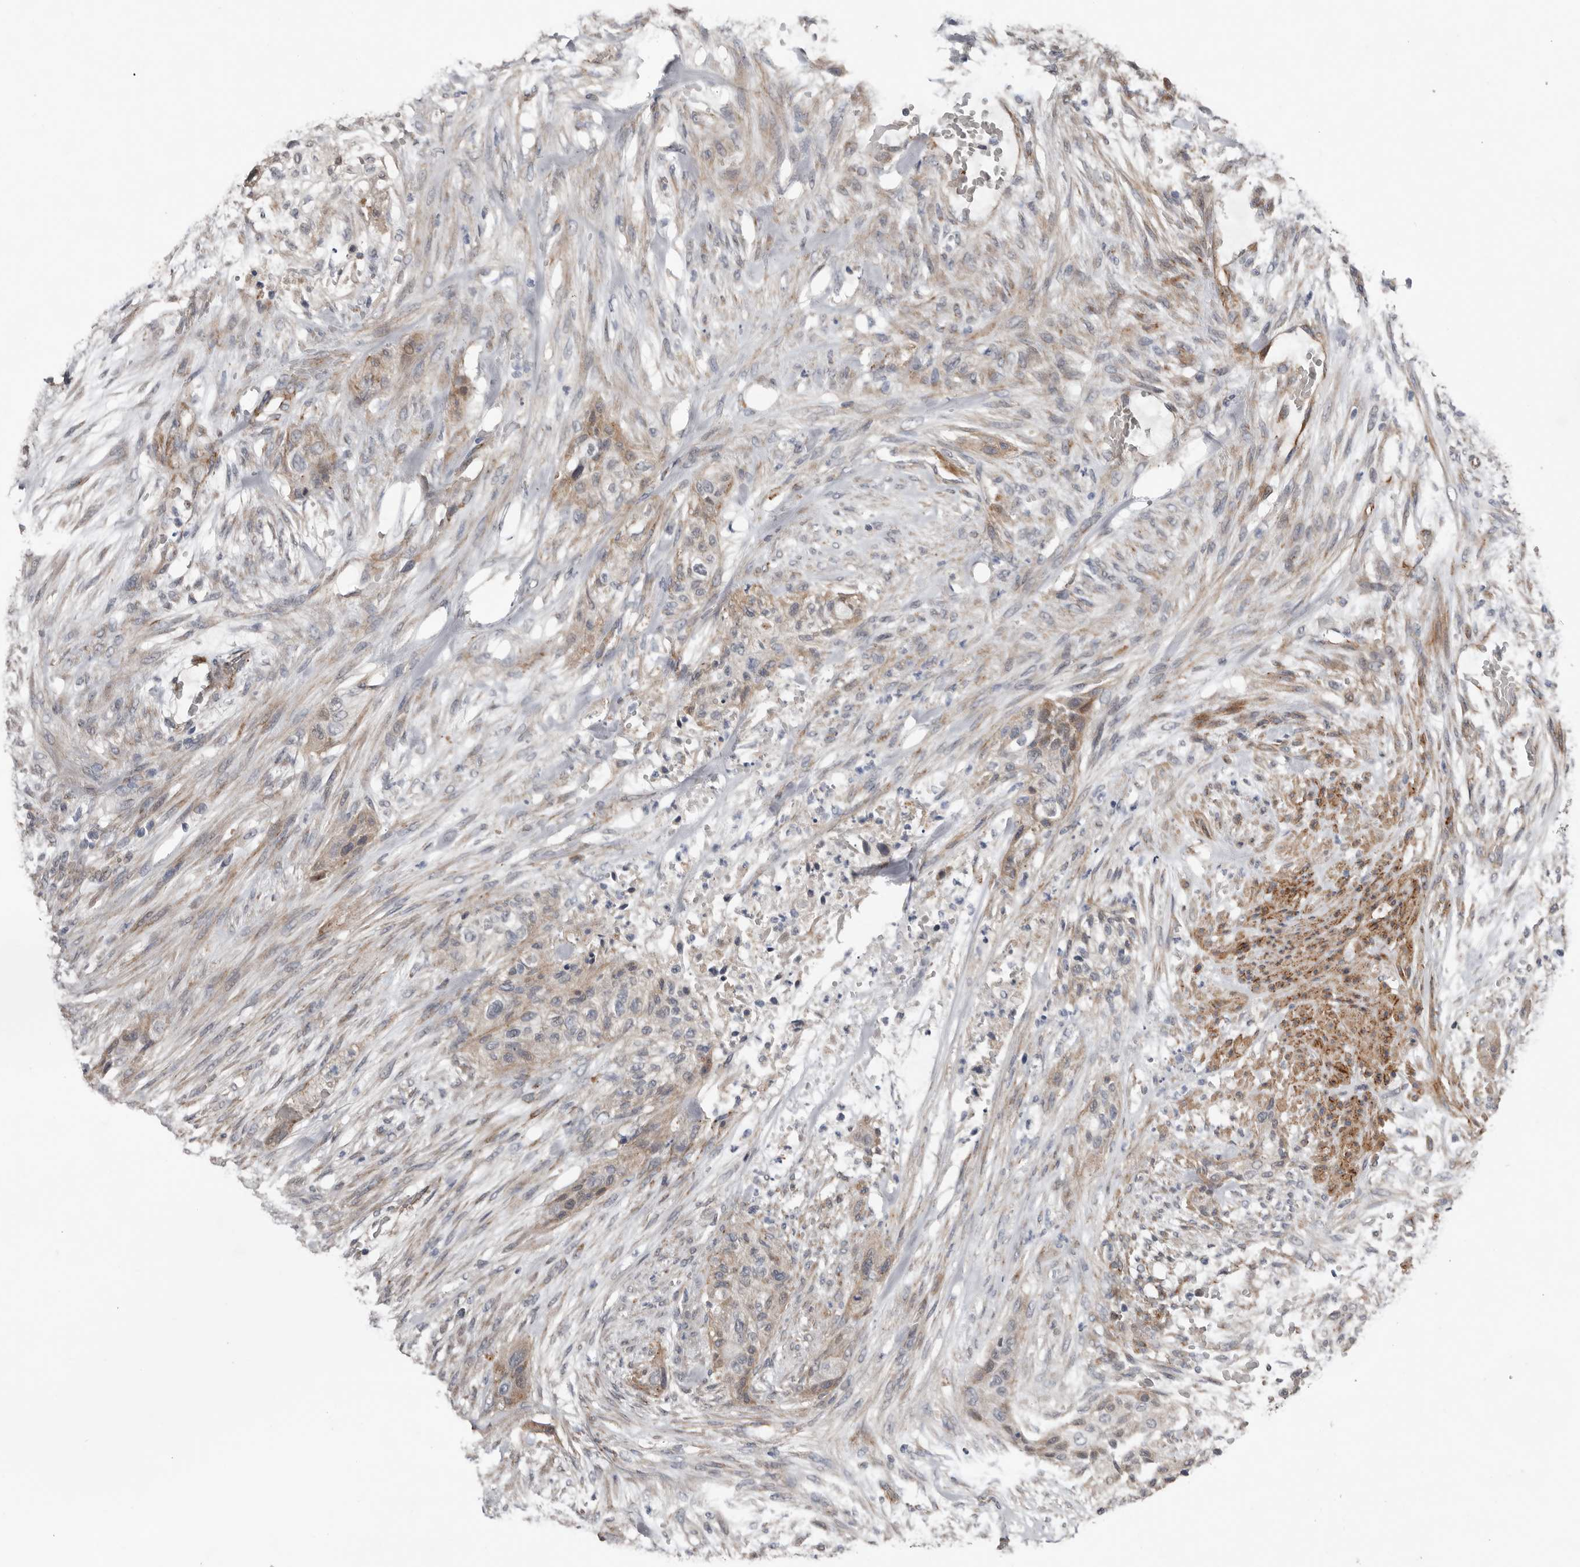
{"staining": {"intensity": "weak", "quantity": "<25%", "location": "cytoplasmic/membranous"}, "tissue": "urothelial cancer", "cell_type": "Tumor cells", "image_type": "cancer", "snomed": [{"axis": "morphology", "description": "Urothelial carcinoma, High grade"}, {"axis": "topography", "description": "Urinary bladder"}], "caption": "Histopathology image shows no significant protein positivity in tumor cells of urothelial carcinoma (high-grade).", "gene": "RANBP17", "patient": {"sex": "male", "age": 35}}